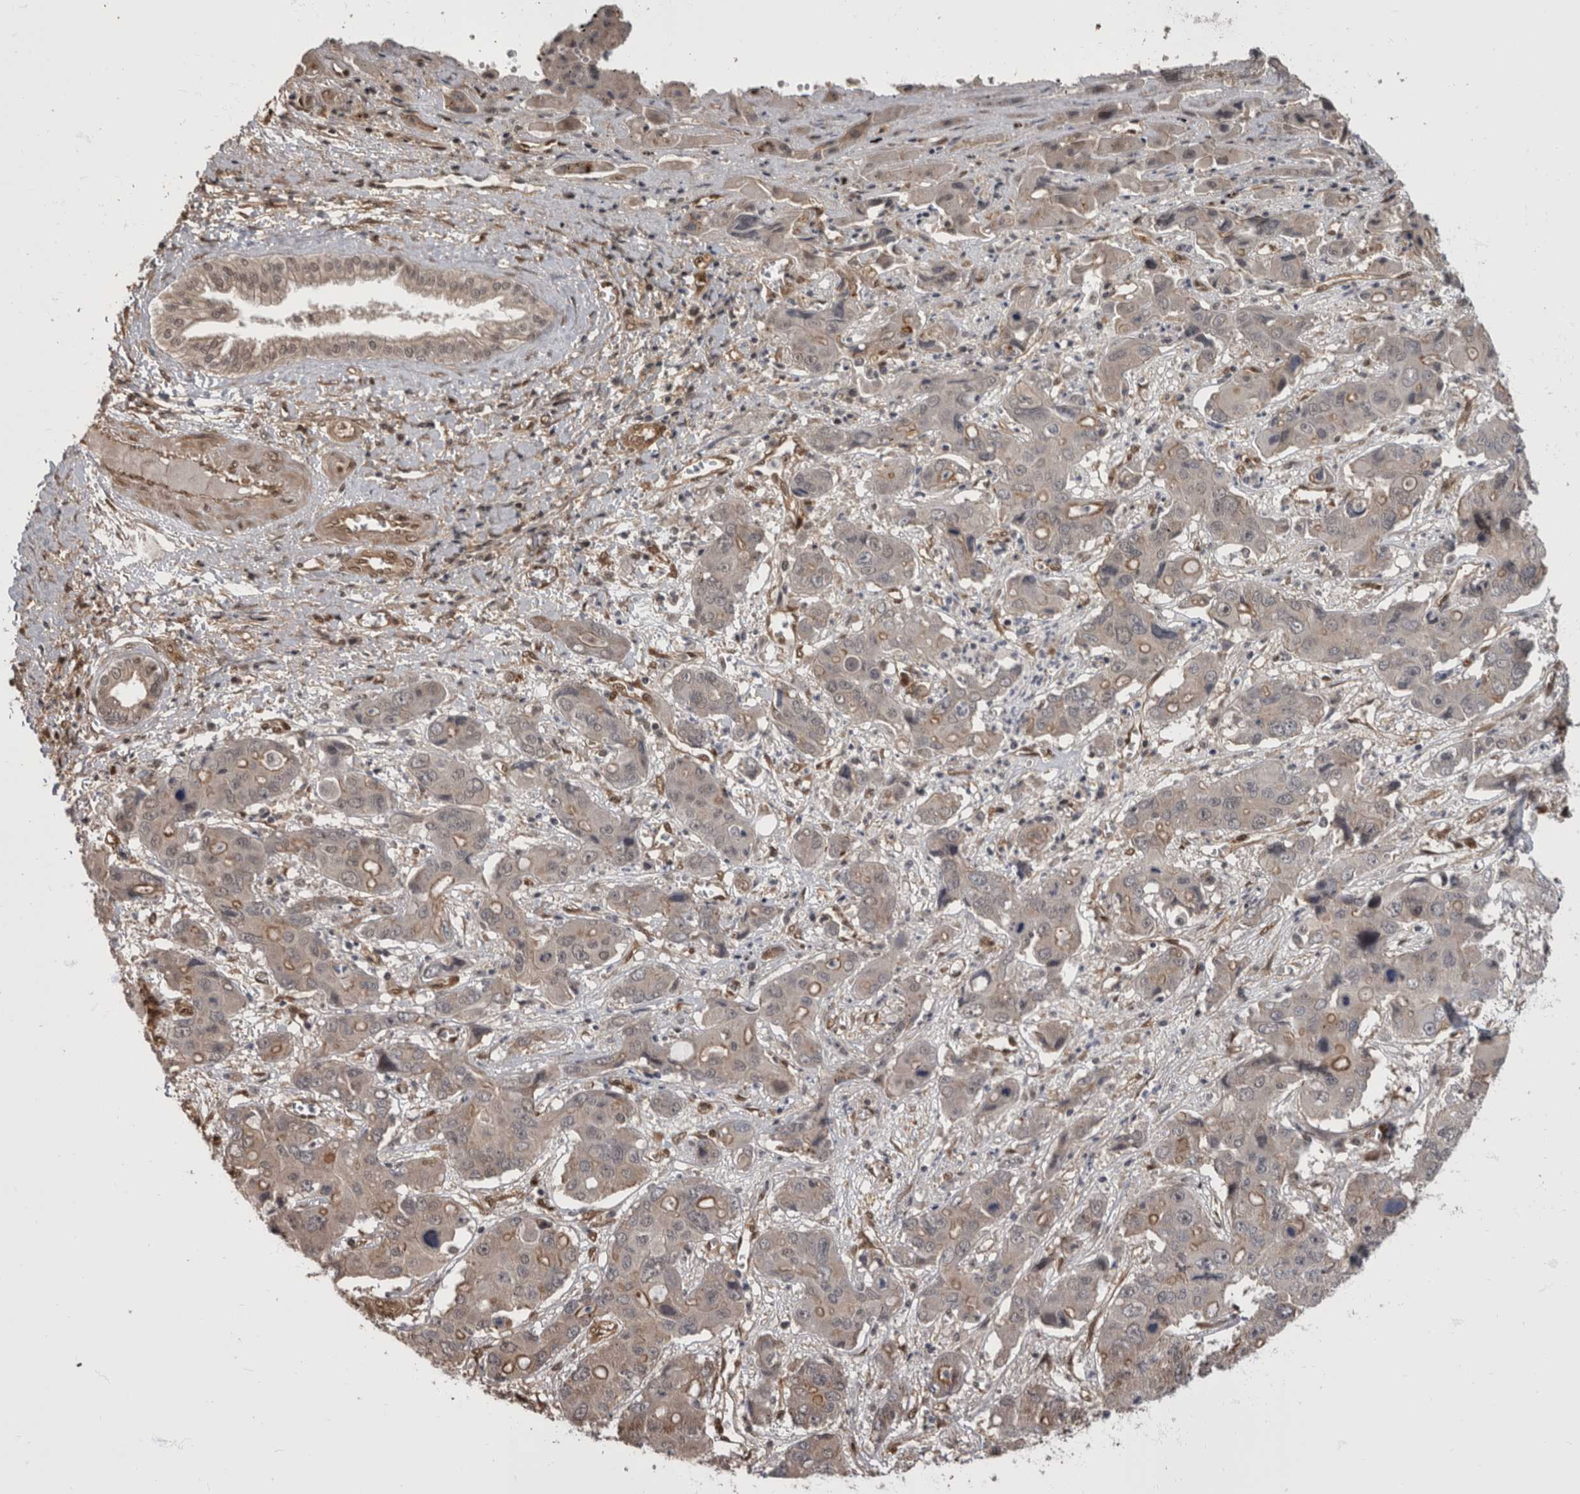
{"staining": {"intensity": "moderate", "quantity": "<25%", "location": "cytoplasmic/membranous"}, "tissue": "liver cancer", "cell_type": "Tumor cells", "image_type": "cancer", "snomed": [{"axis": "morphology", "description": "Cholangiocarcinoma"}, {"axis": "topography", "description": "Liver"}], "caption": "Liver cancer (cholangiocarcinoma) tissue displays moderate cytoplasmic/membranous staining in about <25% of tumor cells Using DAB (brown) and hematoxylin (blue) stains, captured at high magnification using brightfield microscopy.", "gene": "AKT3", "patient": {"sex": "male", "age": 67}}